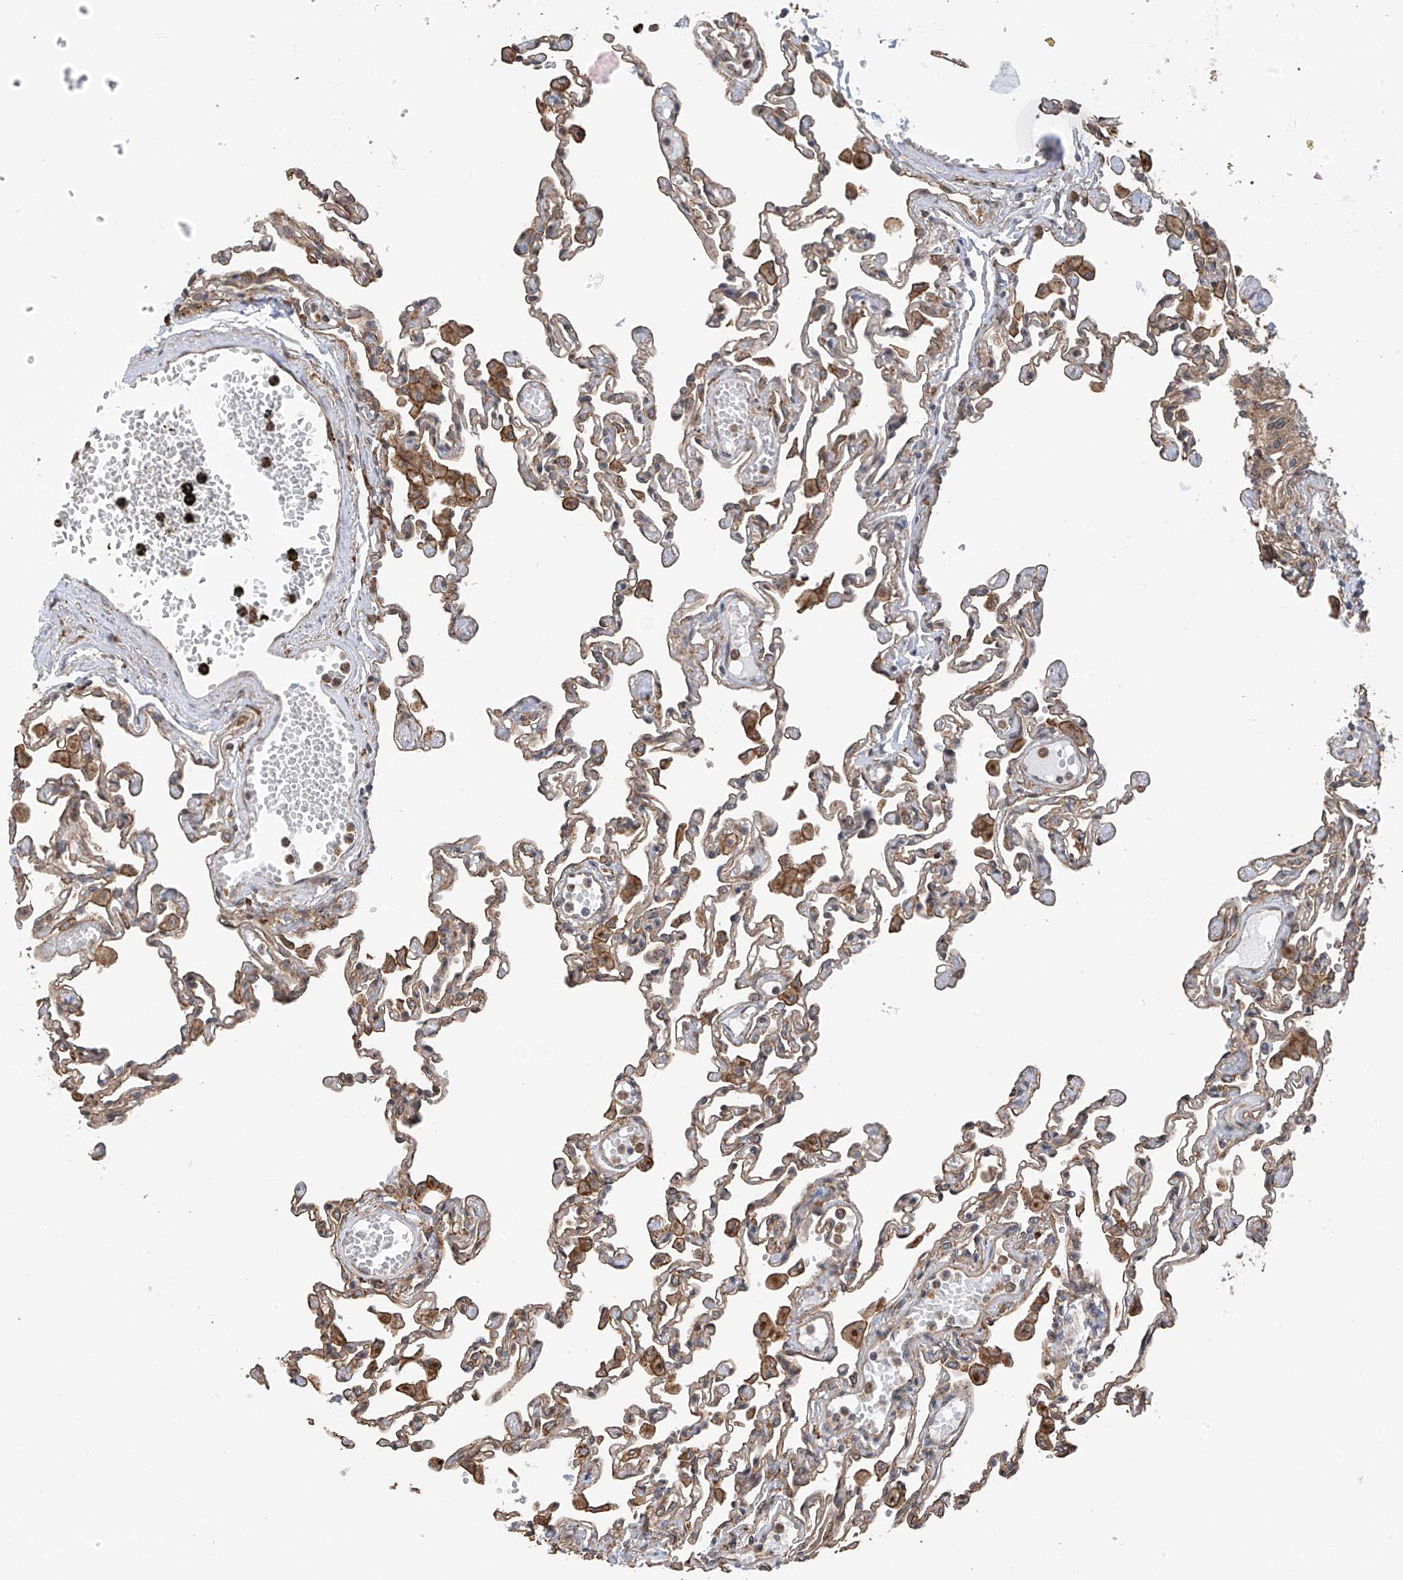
{"staining": {"intensity": "moderate", "quantity": "<25%", "location": "cytoplasmic/membranous"}, "tissue": "lung", "cell_type": "Alveolar cells", "image_type": "normal", "snomed": [{"axis": "morphology", "description": "Normal tissue, NOS"}, {"axis": "topography", "description": "Bronchus"}, {"axis": "topography", "description": "Lung"}], "caption": "IHC of normal human lung displays low levels of moderate cytoplasmic/membranous expression in about <25% of alveolar cells. (brown staining indicates protein expression, while blue staining denotes nuclei).", "gene": "ZNF189", "patient": {"sex": "female", "age": 49}}